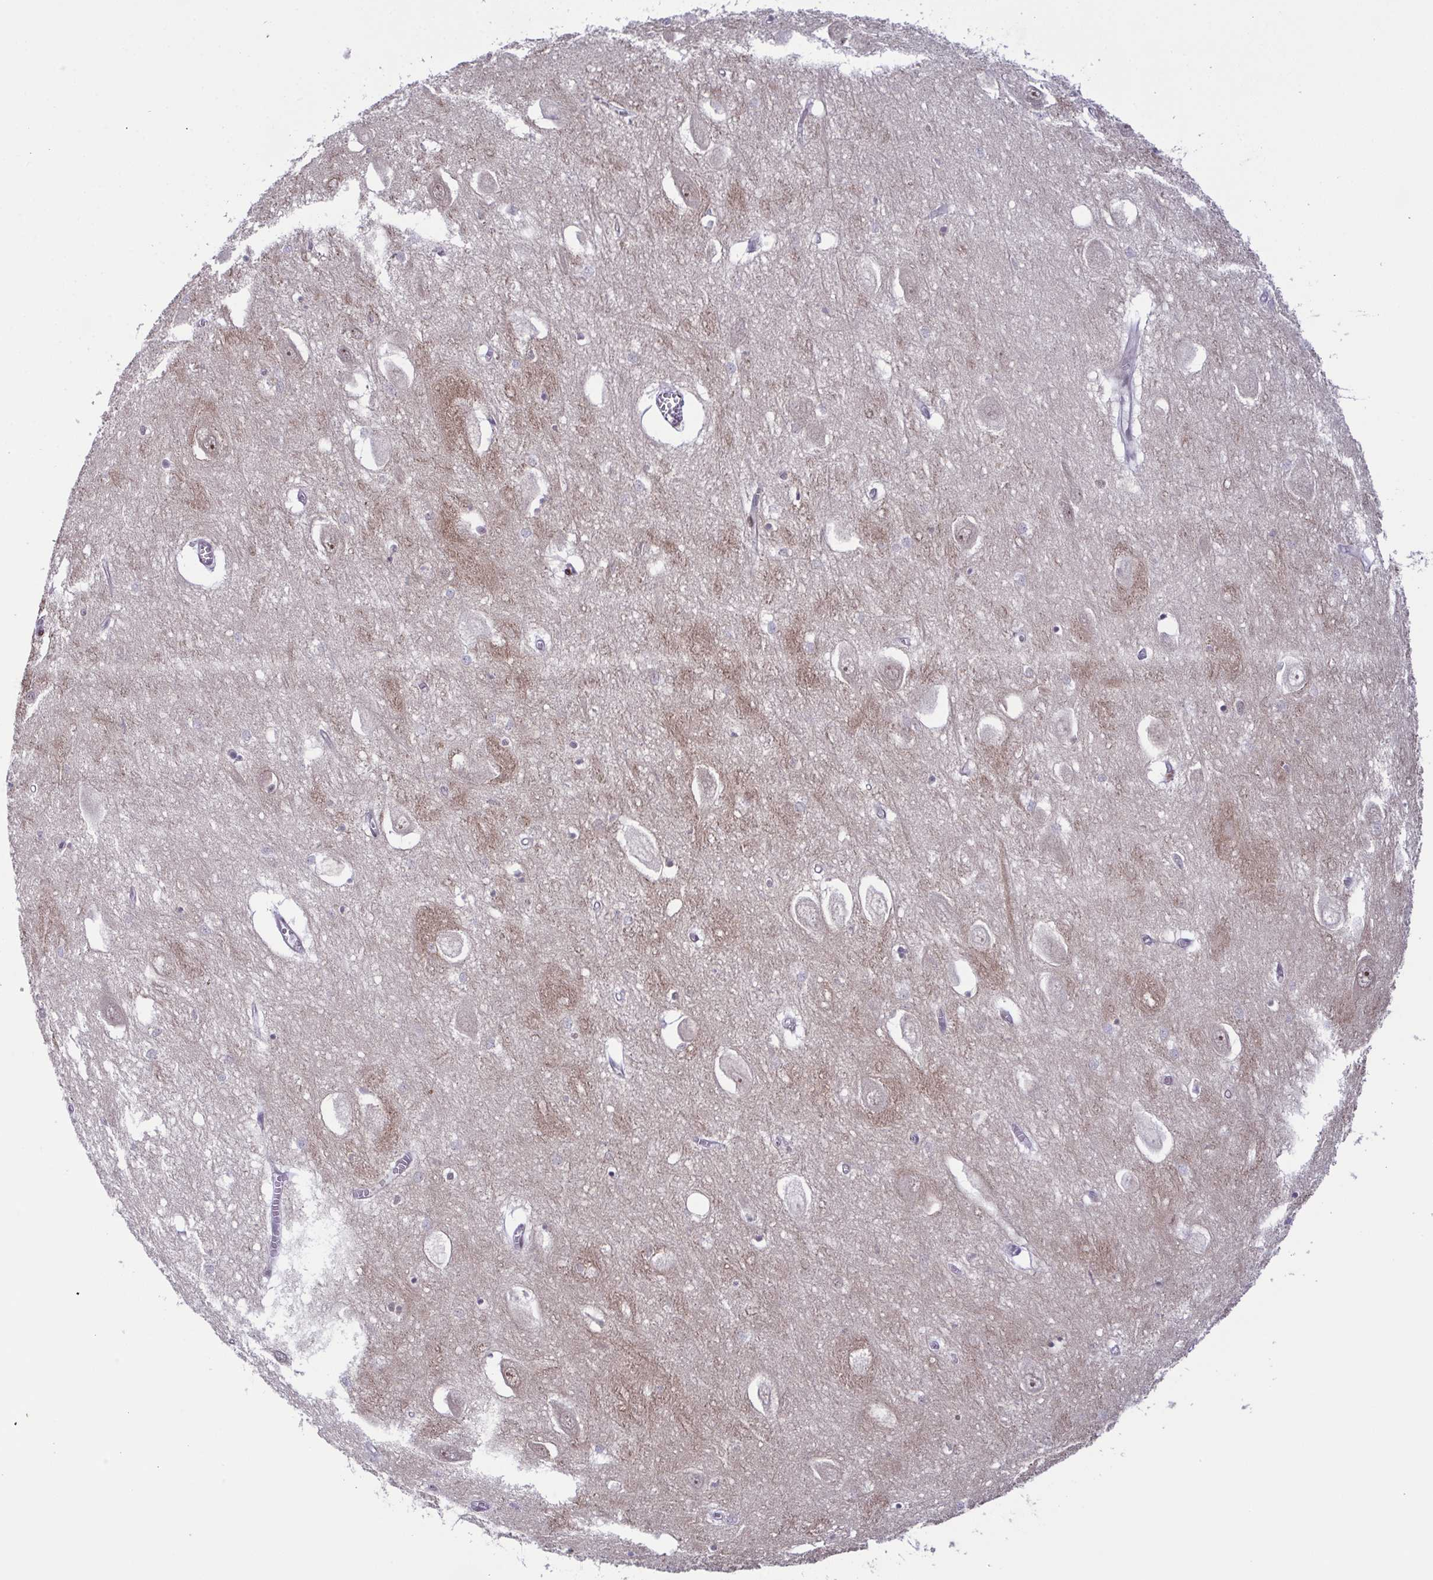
{"staining": {"intensity": "negative", "quantity": "none", "location": "none"}, "tissue": "hippocampus", "cell_type": "Glial cells", "image_type": "normal", "snomed": [{"axis": "morphology", "description": "Normal tissue, NOS"}, {"axis": "topography", "description": "Hippocampus"}], "caption": "A high-resolution photomicrograph shows immunohistochemistry staining of unremarkable hippocampus, which demonstrates no significant expression in glial cells.", "gene": "DNAJB1", "patient": {"sex": "female", "age": 64}}